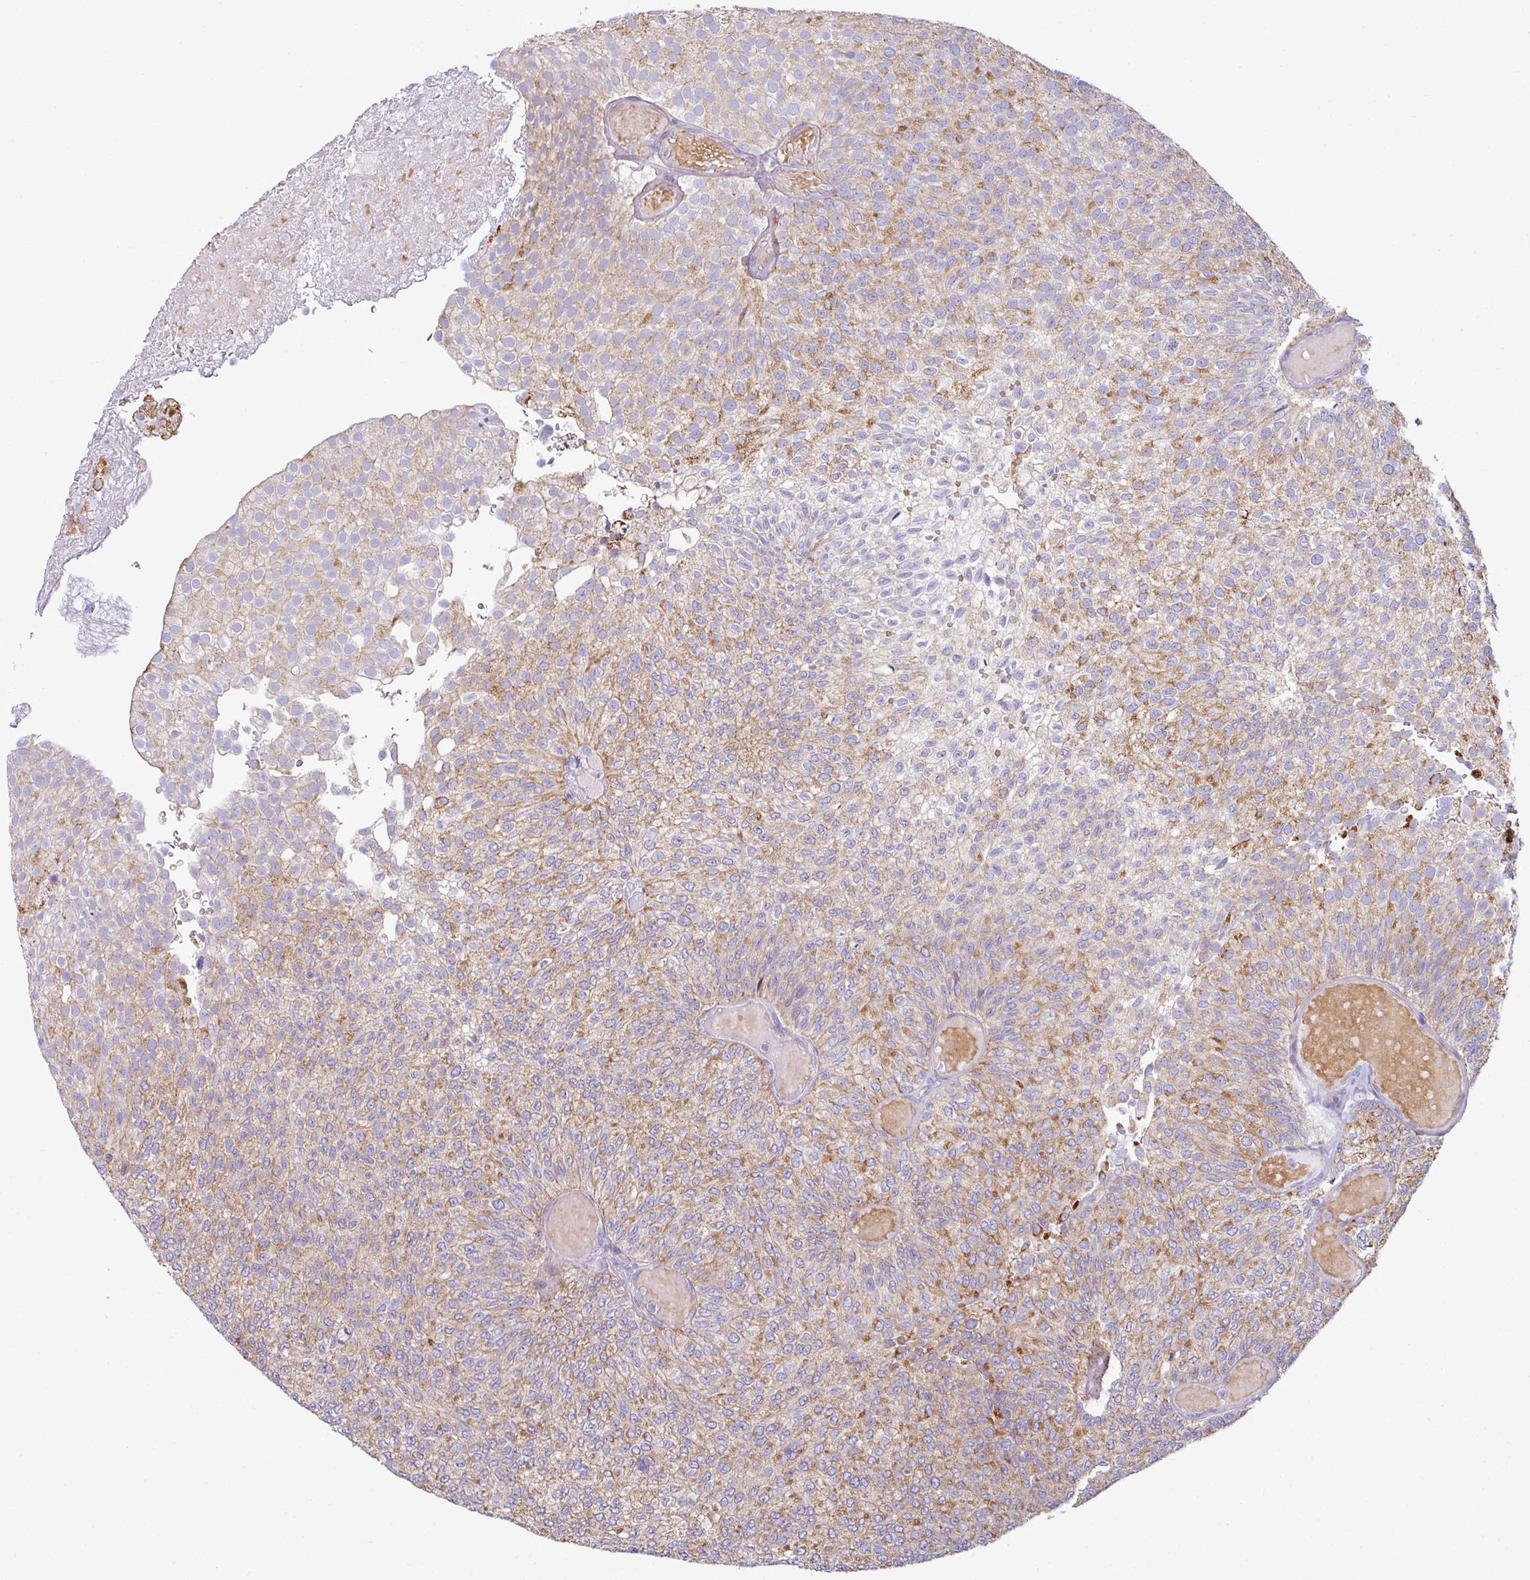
{"staining": {"intensity": "moderate", "quantity": ">75%", "location": "cytoplasmic/membranous"}, "tissue": "urothelial cancer", "cell_type": "Tumor cells", "image_type": "cancer", "snomed": [{"axis": "morphology", "description": "Urothelial carcinoma, Low grade"}, {"axis": "topography", "description": "Urinary bladder"}], "caption": "Immunohistochemical staining of human urothelial cancer exhibits moderate cytoplasmic/membranous protein staining in about >75% of tumor cells. Immunohistochemistry stains the protein of interest in brown and the nuclei are stained blue.", "gene": "ACAP3", "patient": {"sex": "male", "age": 78}}